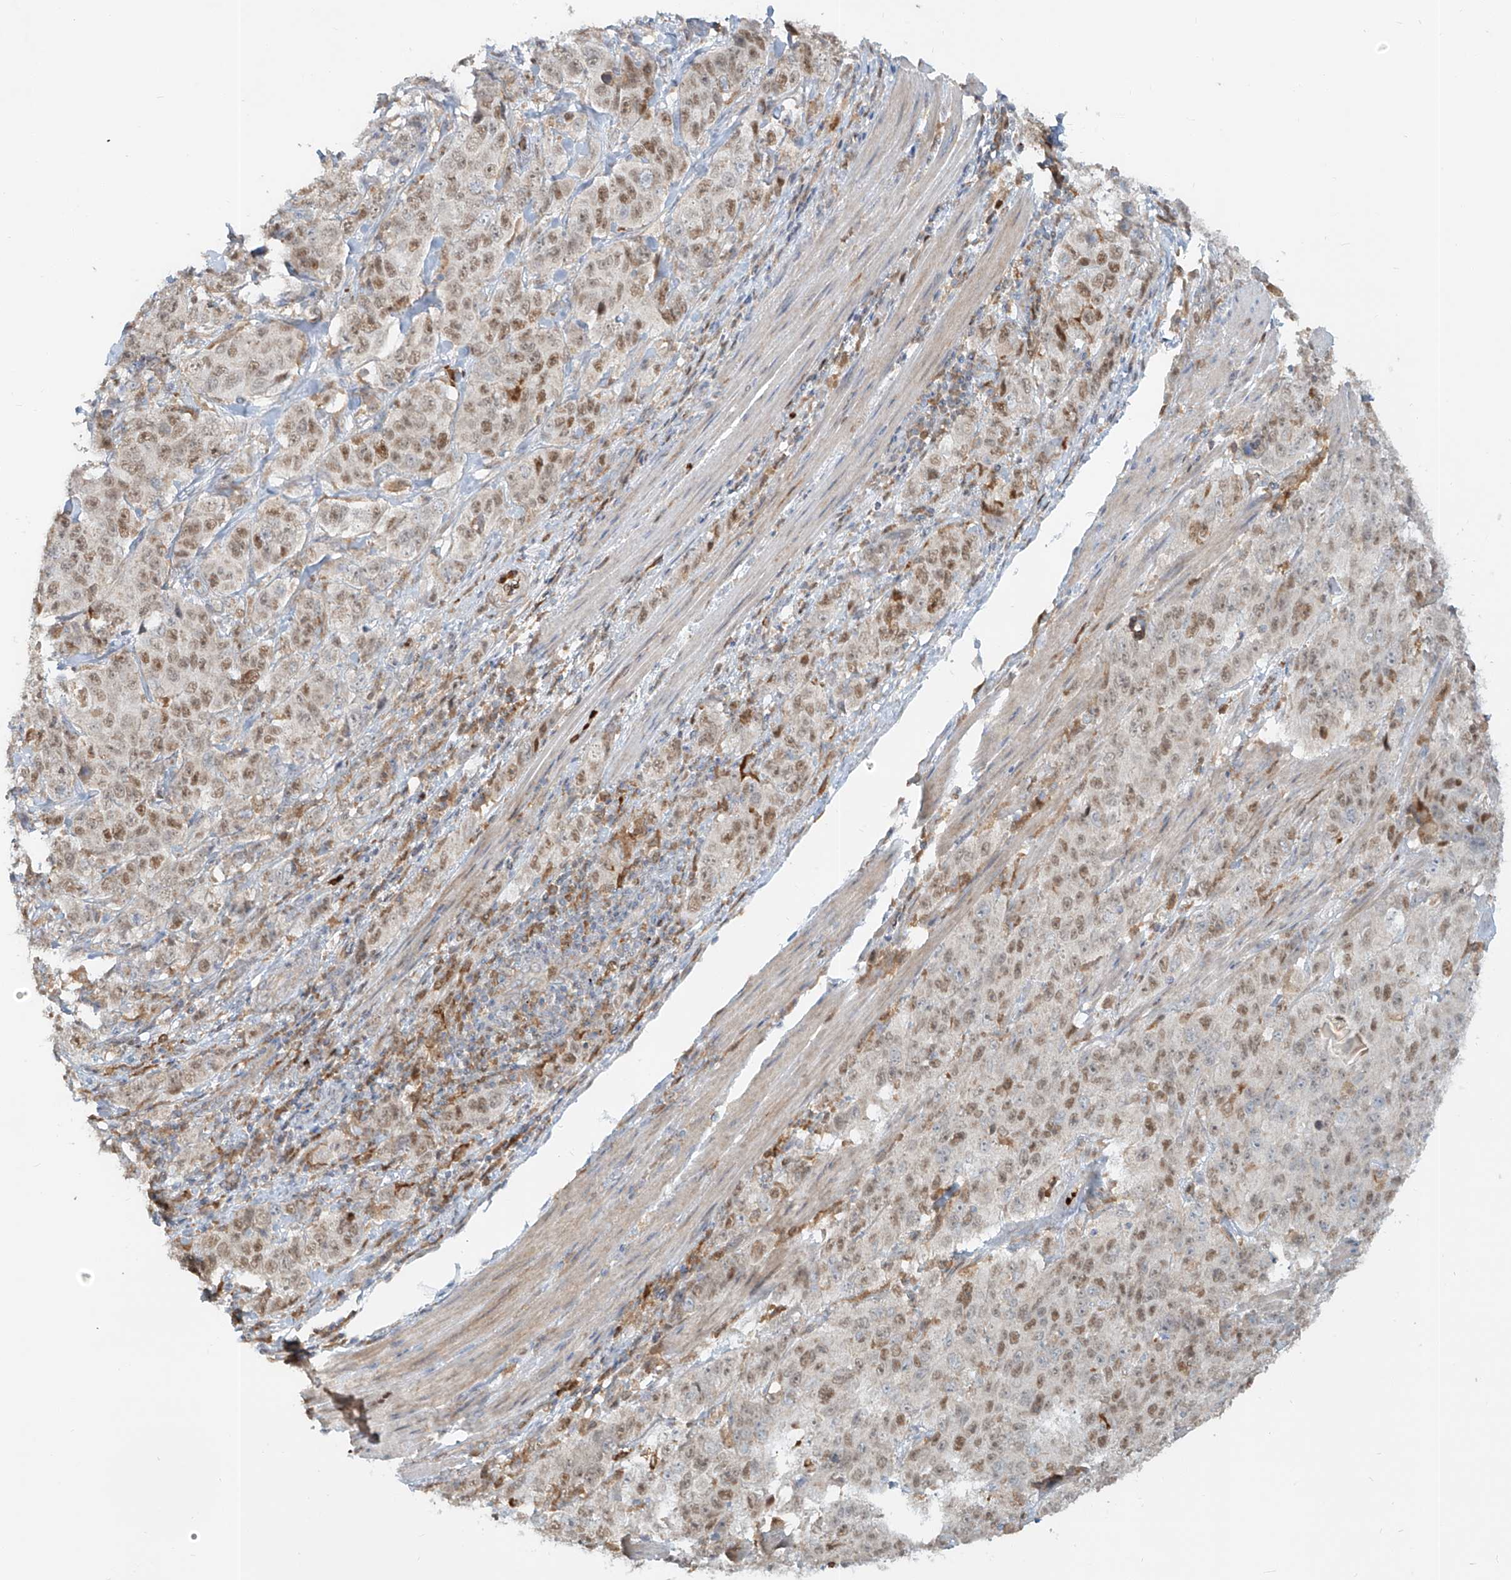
{"staining": {"intensity": "moderate", "quantity": ">75%", "location": "nuclear"}, "tissue": "stomach cancer", "cell_type": "Tumor cells", "image_type": "cancer", "snomed": [{"axis": "morphology", "description": "Adenocarcinoma, NOS"}, {"axis": "topography", "description": "Stomach"}], "caption": "Stomach cancer (adenocarcinoma) was stained to show a protein in brown. There is medium levels of moderate nuclear expression in approximately >75% of tumor cells. The staining was performed using DAB (3,3'-diaminobenzidine) to visualize the protein expression in brown, while the nuclei were stained in blue with hematoxylin (Magnification: 20x).", "gene": "FGD2", "patient": {"sex": "male", "age": 48}}